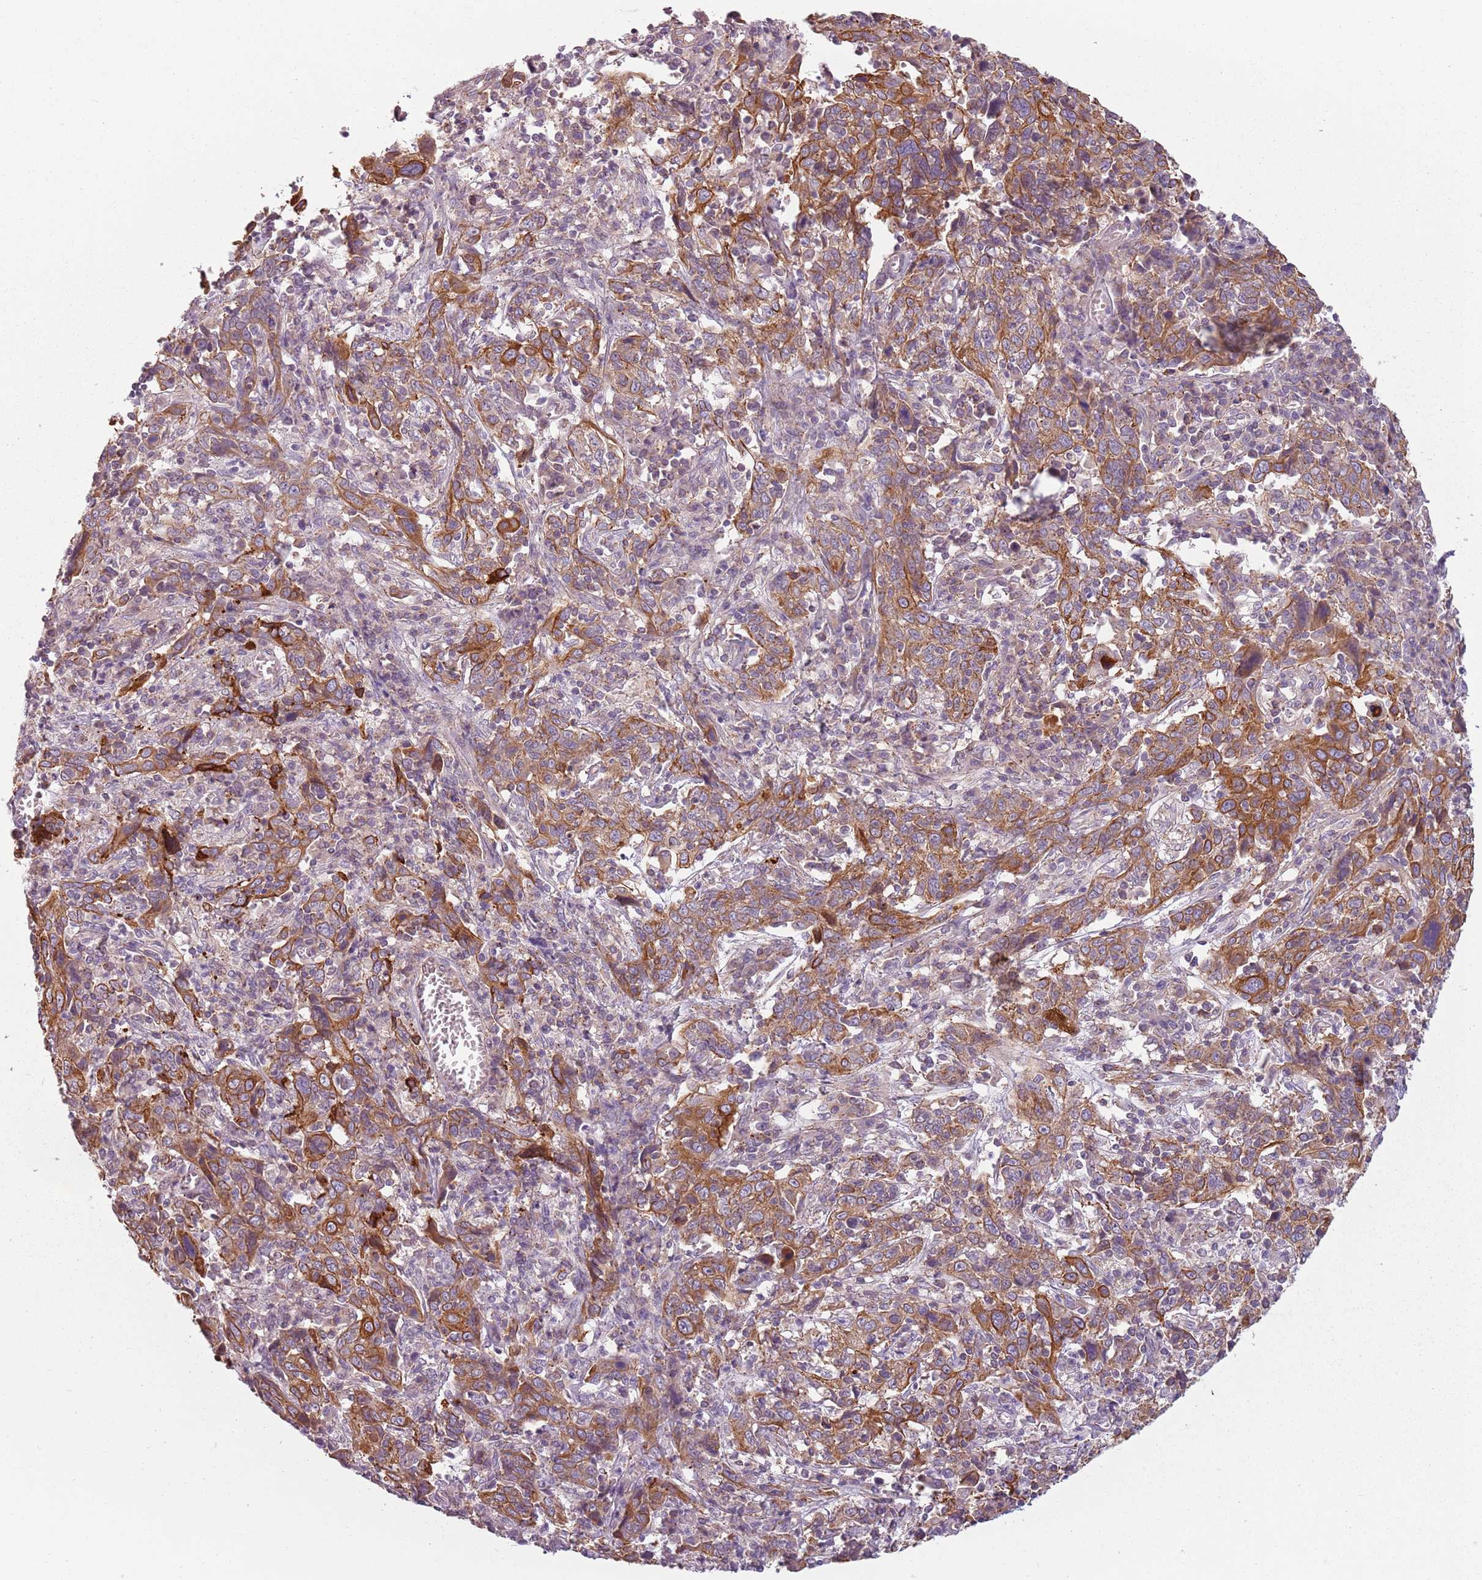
{"staining": {"intensity": "moderate", "quantity": ">75%", "location": "cytoplasmic/membranous"}, "tissue": "cervical cancer", "cell_type": "Tumor cells", "image_type": "cancer", "snomed": [{"axis": "morphology", "description": "Squamous cell carcinoma, NOS"}, {"axis": "topography", "description": "Cervix"}], "caption": "Squamous cell carcinoma (cervical) stained with a brown dye demonstrates moderate cytoplasmic/membranous positive positivity in approximately >75% of tumor cells.", "gene": "TLCD2", "patient": {"sex": "female", "age": 46}}